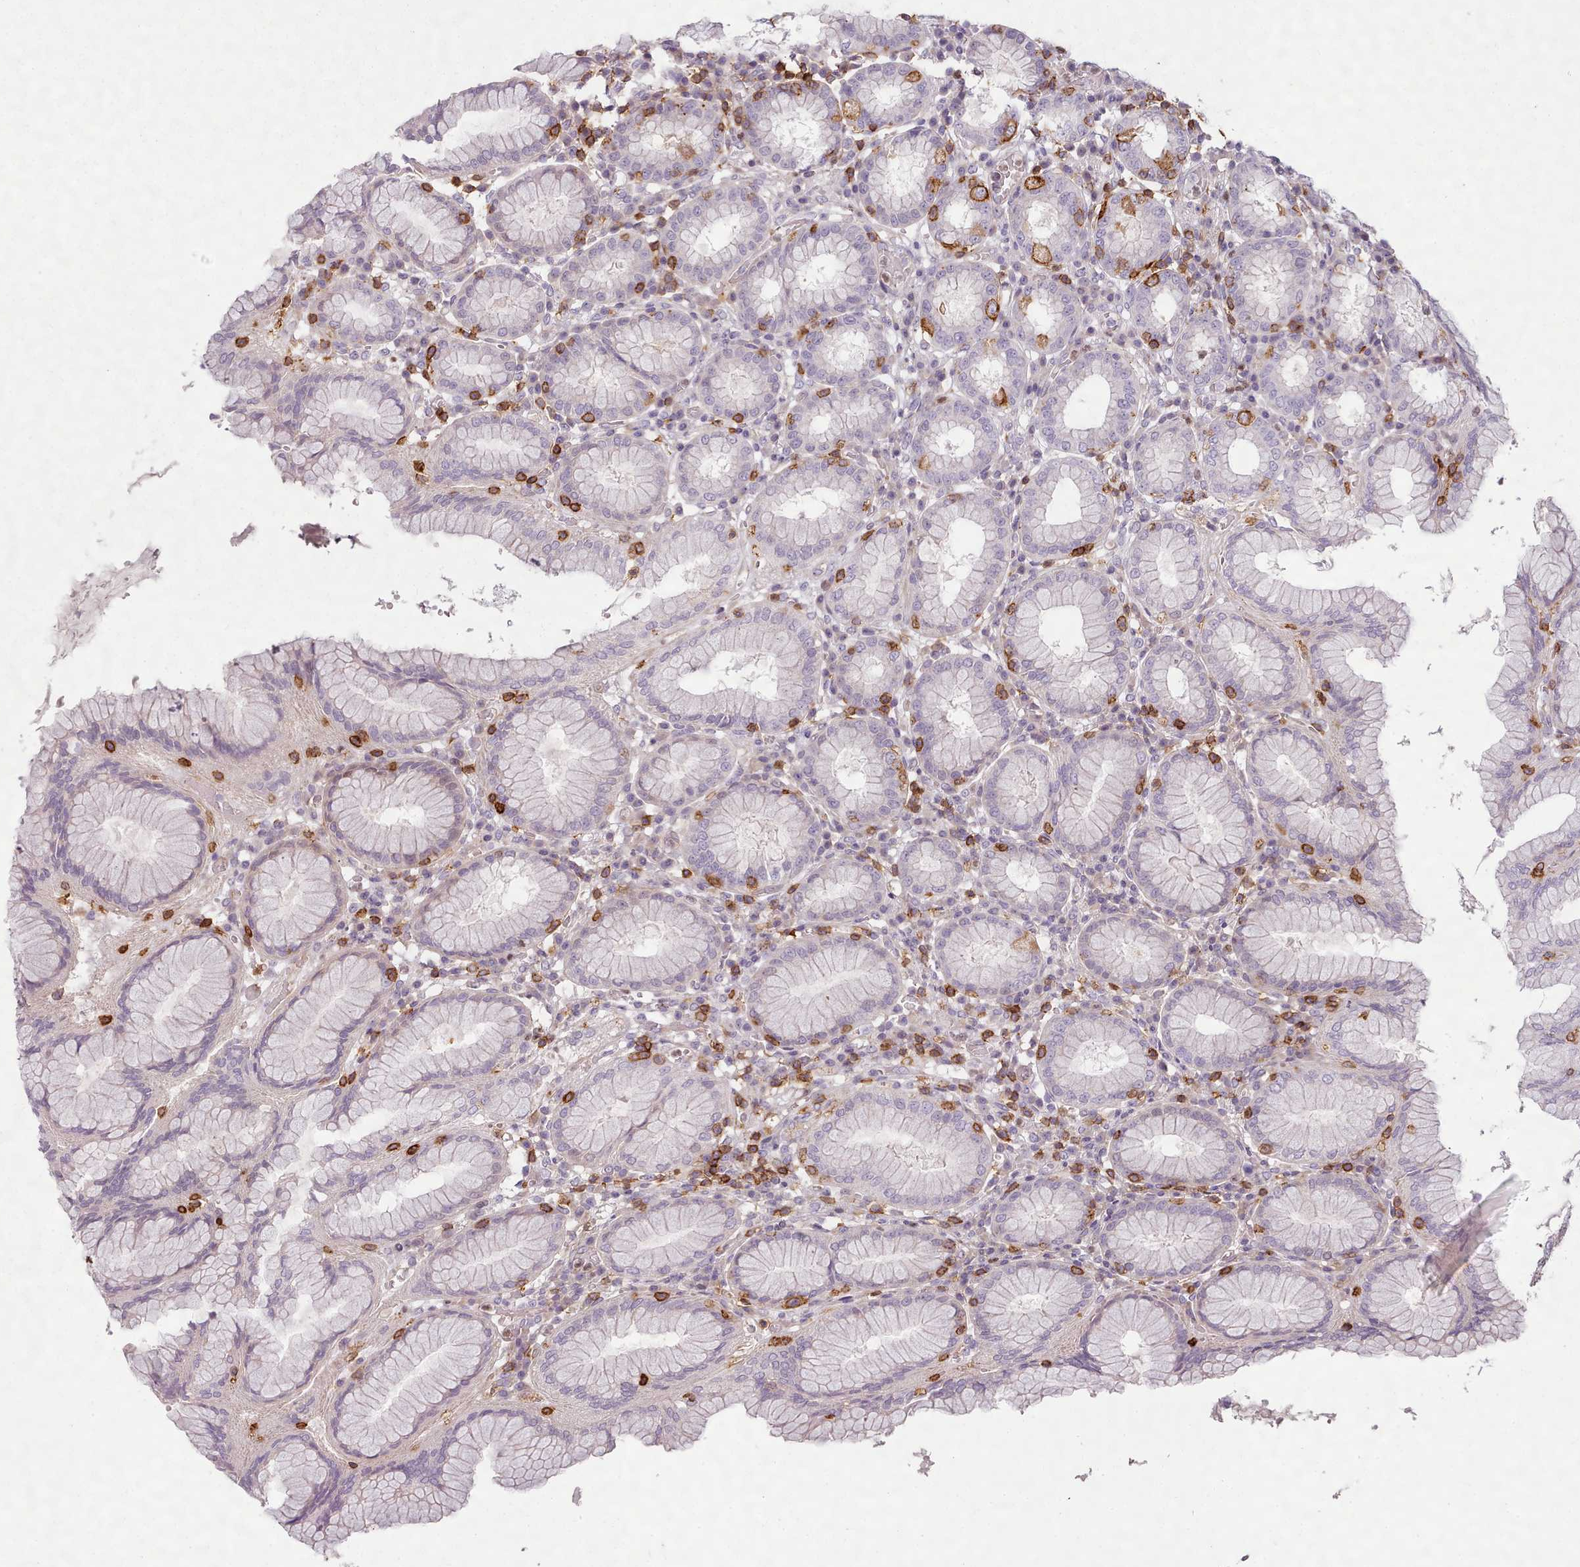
{"staining": {"intensity": "moderate", "quantity": "<25%", "location": "cytoplasmic/membranous"}, "tissue": "stomach", "cell_type": "Glandular cells", "image_type": "normal", "snomed": [{"axis": "morphology", "description": "Normal tissue, NOS"}, {"axis": "topography", "description": "Stomach"}, {"axis": "topography", "description": "Stomach, lower"}], "caption": "A brown stain highlights moderate cytoplasmic/membranous positivity of a protein in glandular cells of normal stomach. (IHC, brightfield microscopy, high magnification).", "gene": "ZNF583", "patient": {"sex": "female", "age": 56}}